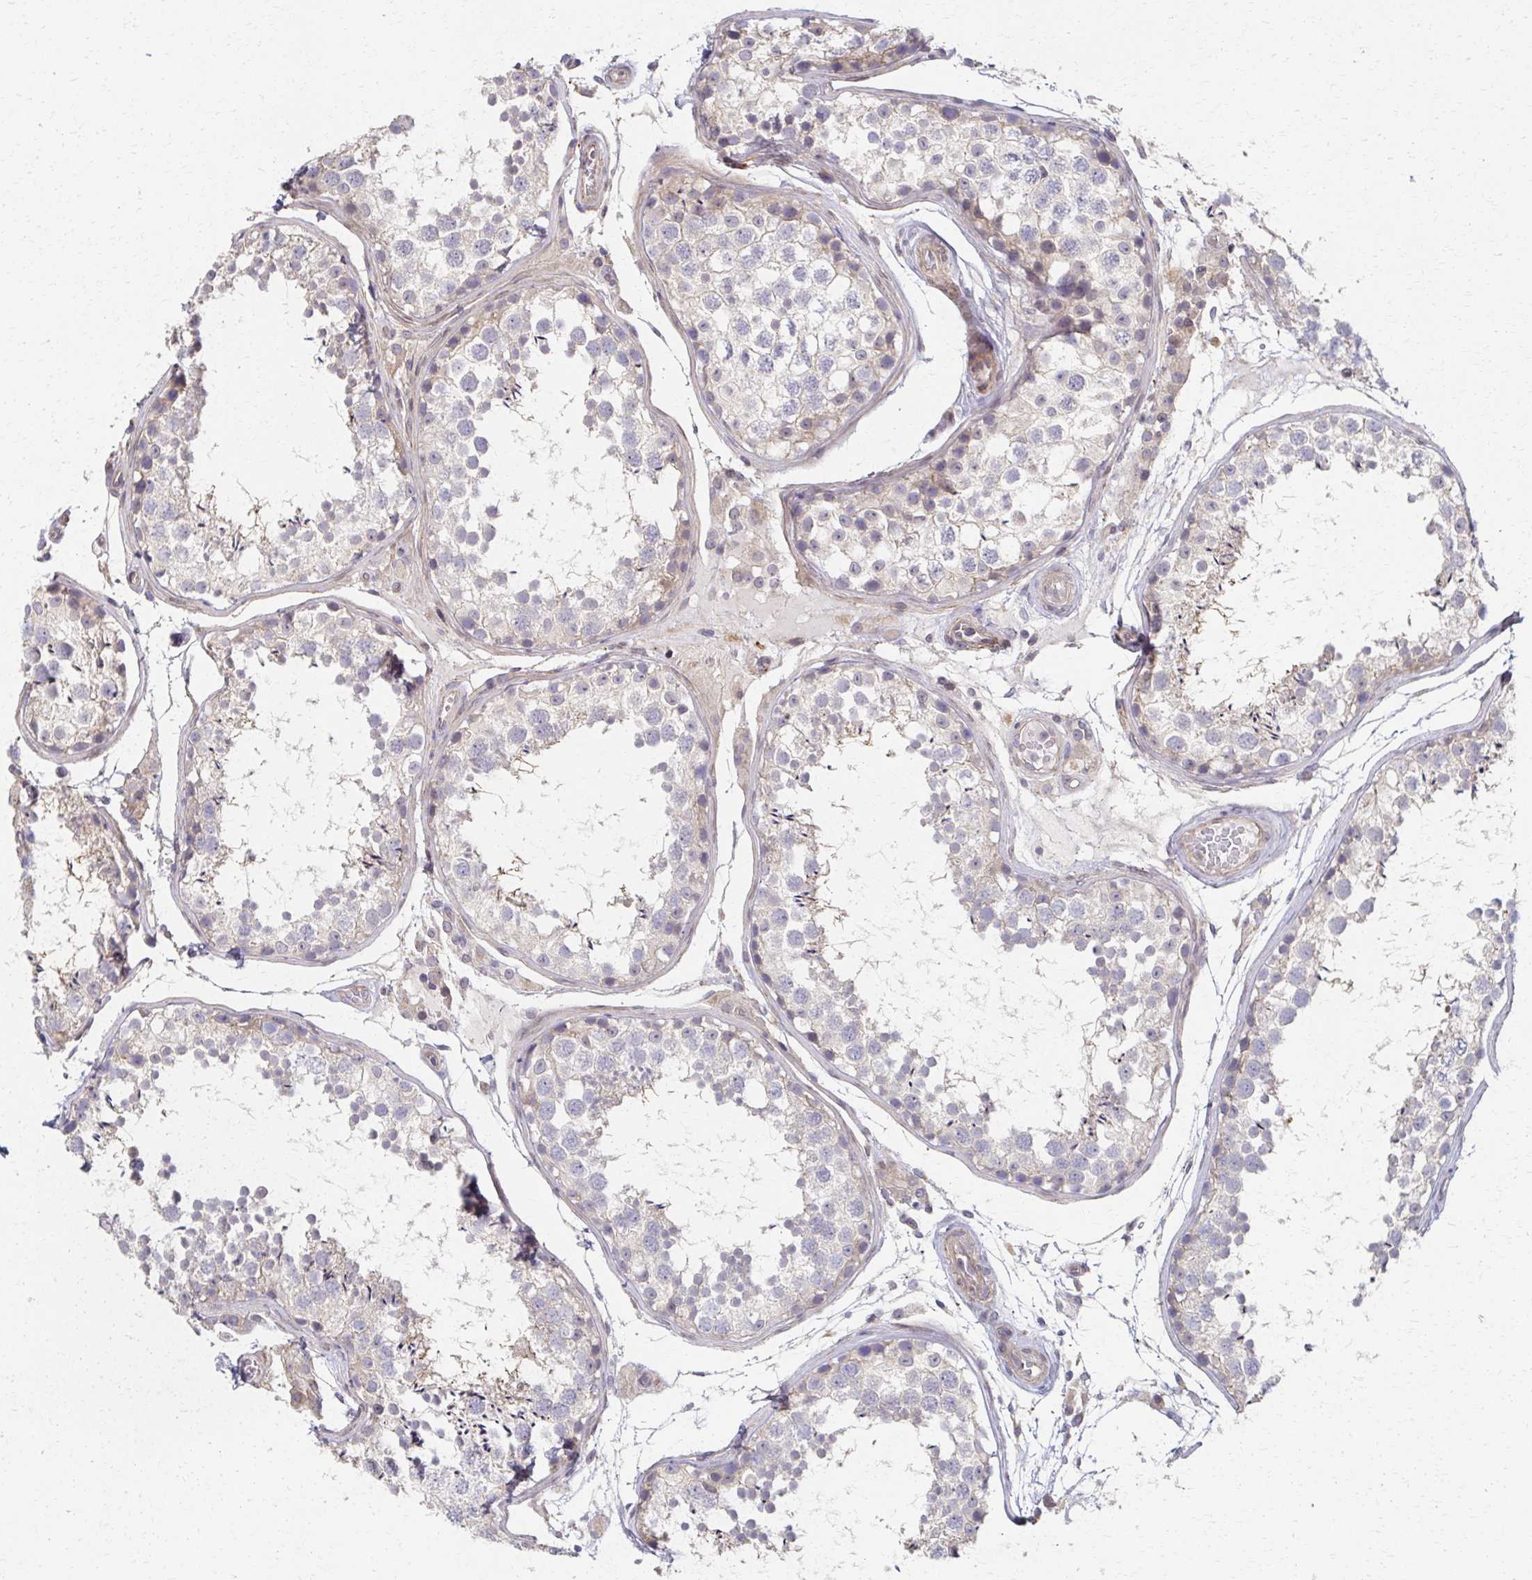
{"staining": {"intensity": "weak", "quantity": "<25%", "location": "cytoplasmic/membranous"}, "tissue": "testis", "cell_type": "Cells in seminiferous ducts", "image_type": "normal", "snomed": [{"axis": "morphology", "description": "Normal tissue, NOS"}, {"axis": "topography", "description": "Testis"}], "caption": "Protein analysis of unremarkable testis demonstrates no significant staining in cells in seminiferous ducts.", "gene": "EOLA1", "patient": {"sex": "male", "age": 29}}